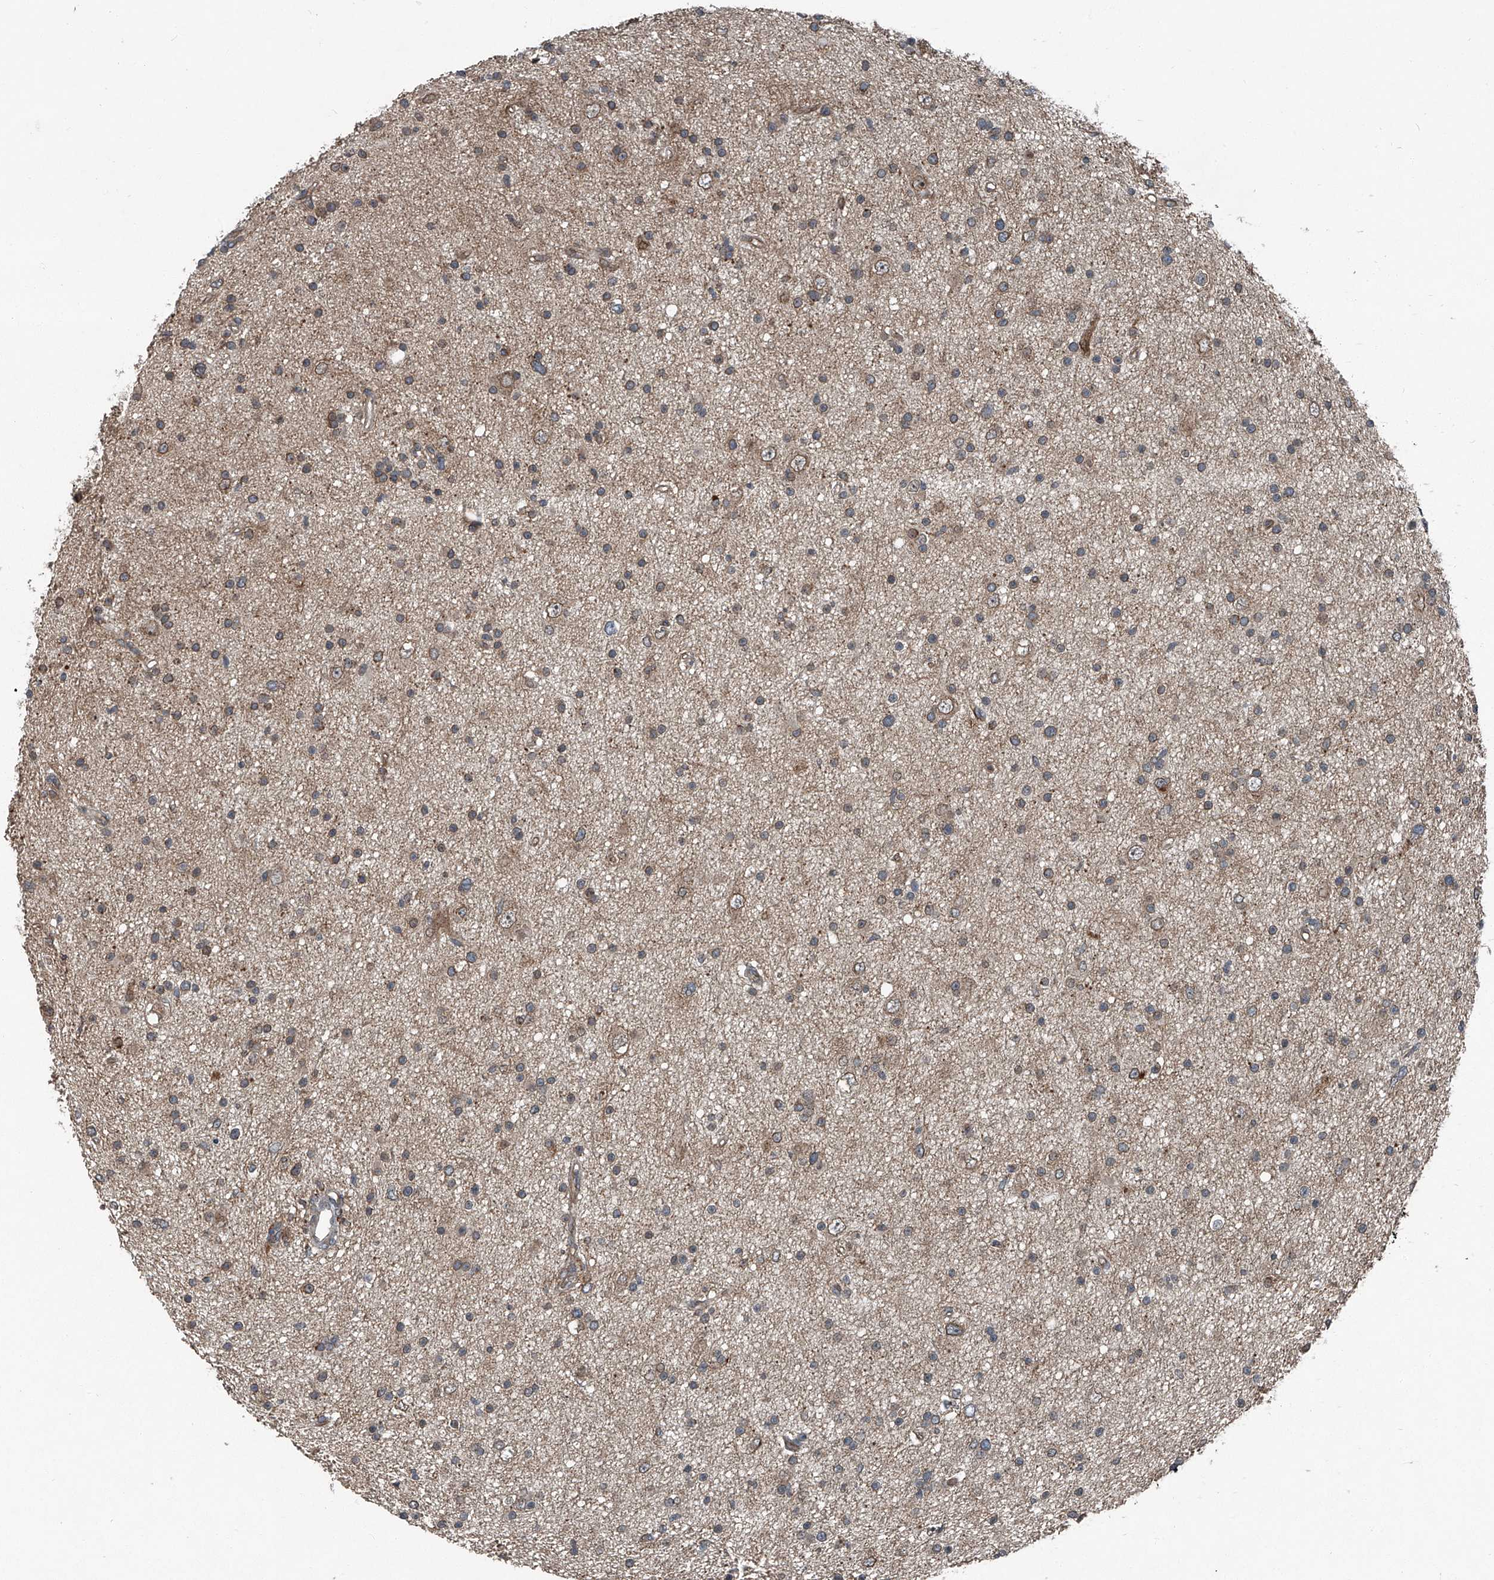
{"staining": {"intensity": "moderate", "quantity": ">75%", "location": "cytoplasmic/membranous"}, "tissue": "glioma", "cell_type": "Tumor cells", "image_type": "cancer", "snomed": [{"axis": "morphology", "description": "Glioma, malignant, Low grade"}, {"axis": "topography", "description": "Cerebral cortex"}], "caption": "Glioma was stained to show a protein in brown. There is medium levels of moderate cytoplasmic/membranous positivity in approximately >75% of tumor cells. The protein is stained brown, and the nuclei are stained in blue (DAB IHC with brightfield microscopy, high magnification).", "gene": "SENP2", "patient": {"sex": "female", "age": 39}}